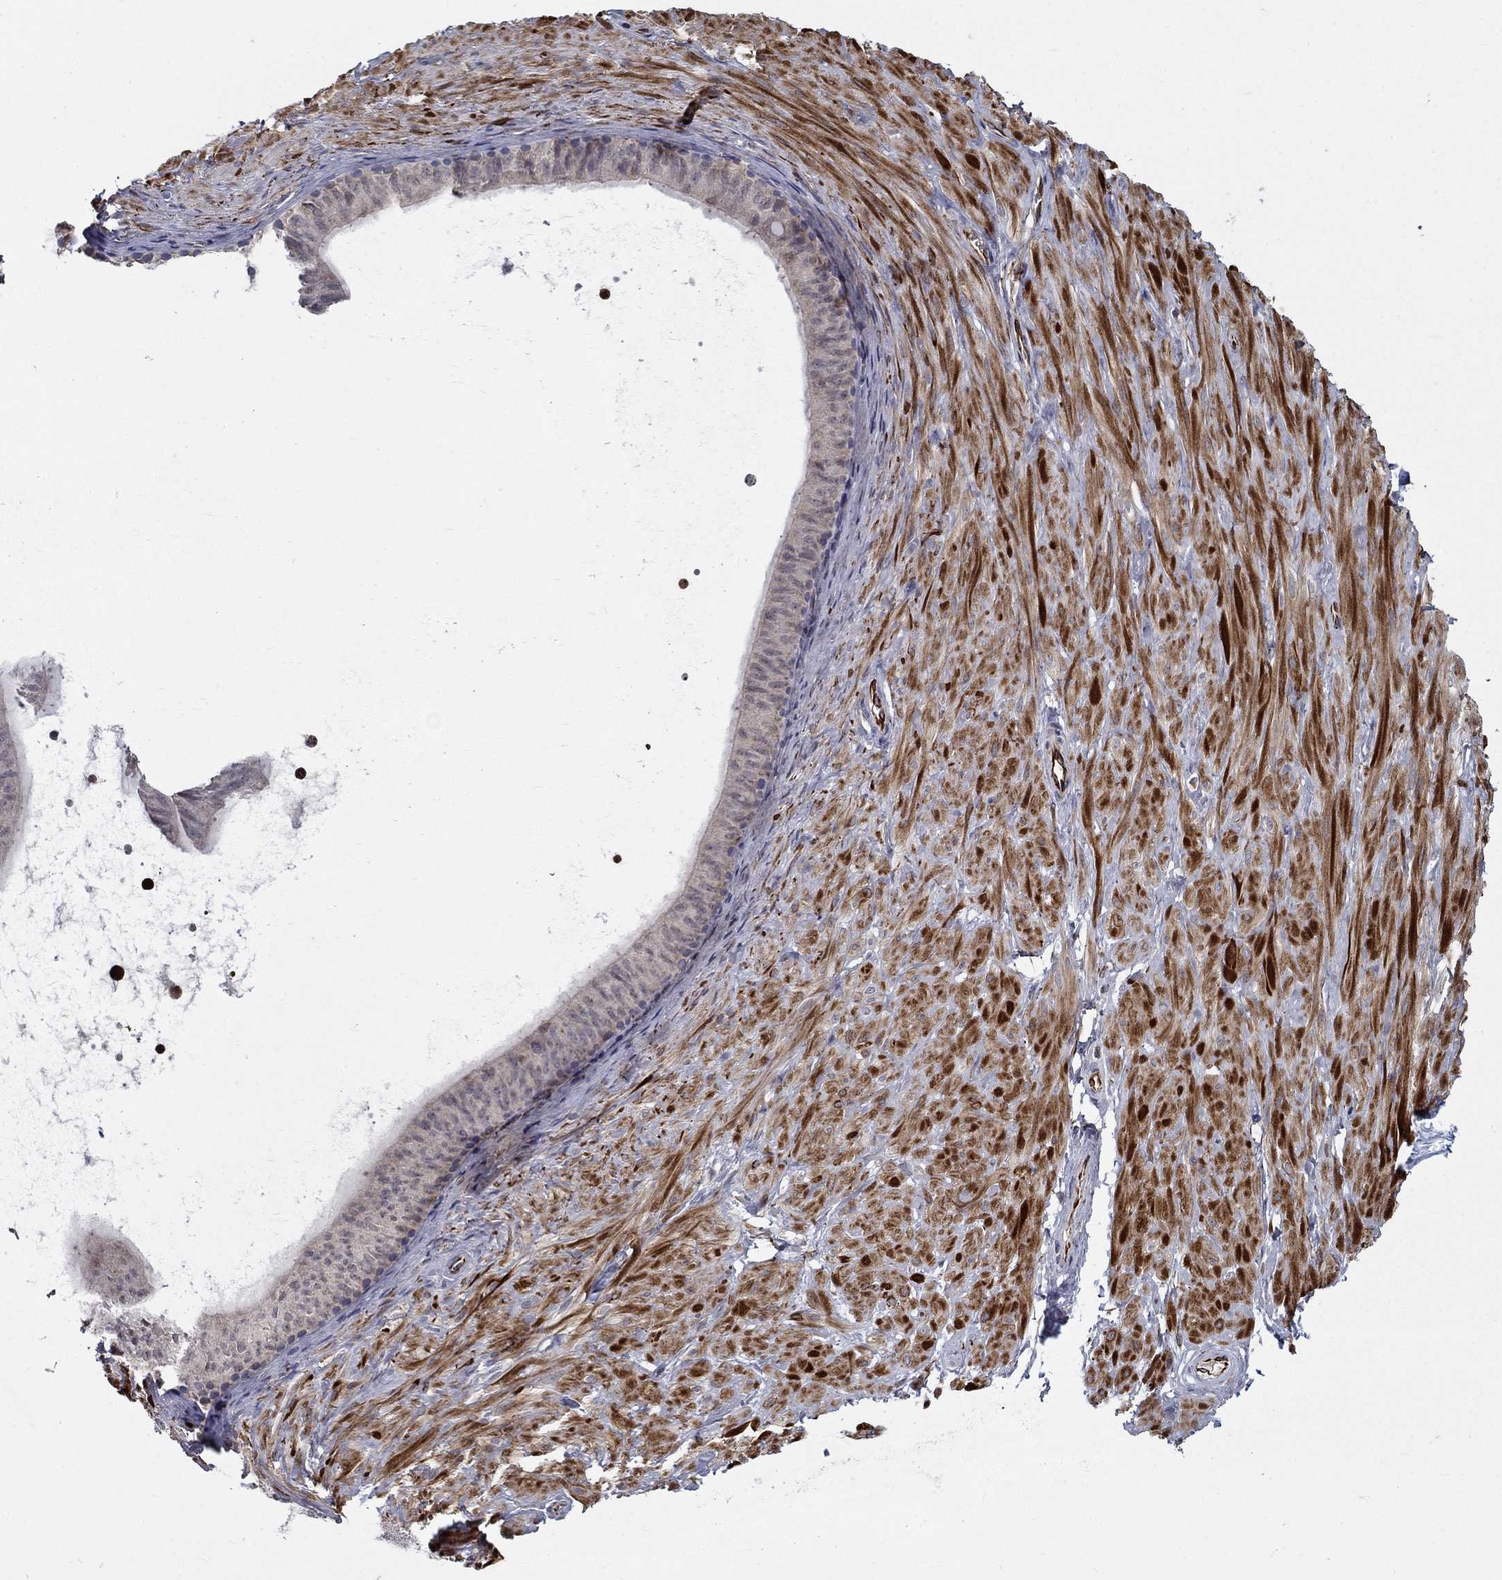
{"staining": {"intensity": "negative", "quantity": "none", "location": "none"}, "tissue": "adipose tissue", "cell_type": "Adipocytes", "image_type": "normal", "snomed": [{"axis": "morphology", "description": "Normal tissue, NOS"}, {"axis": "topography", "description": "Smooth muscle"}, {"axis": "topography", "description": "Peripheral nerve tissue"}], "caption": "Adipocytes show no significant protein expression in unremarkable adipose tissue. The staining is performed using DAB brown chromogen with nuclei counter-stained in using hematoxylin.", "gene": "LACTB2", "patient": {"sex": "male", "age": 22}}